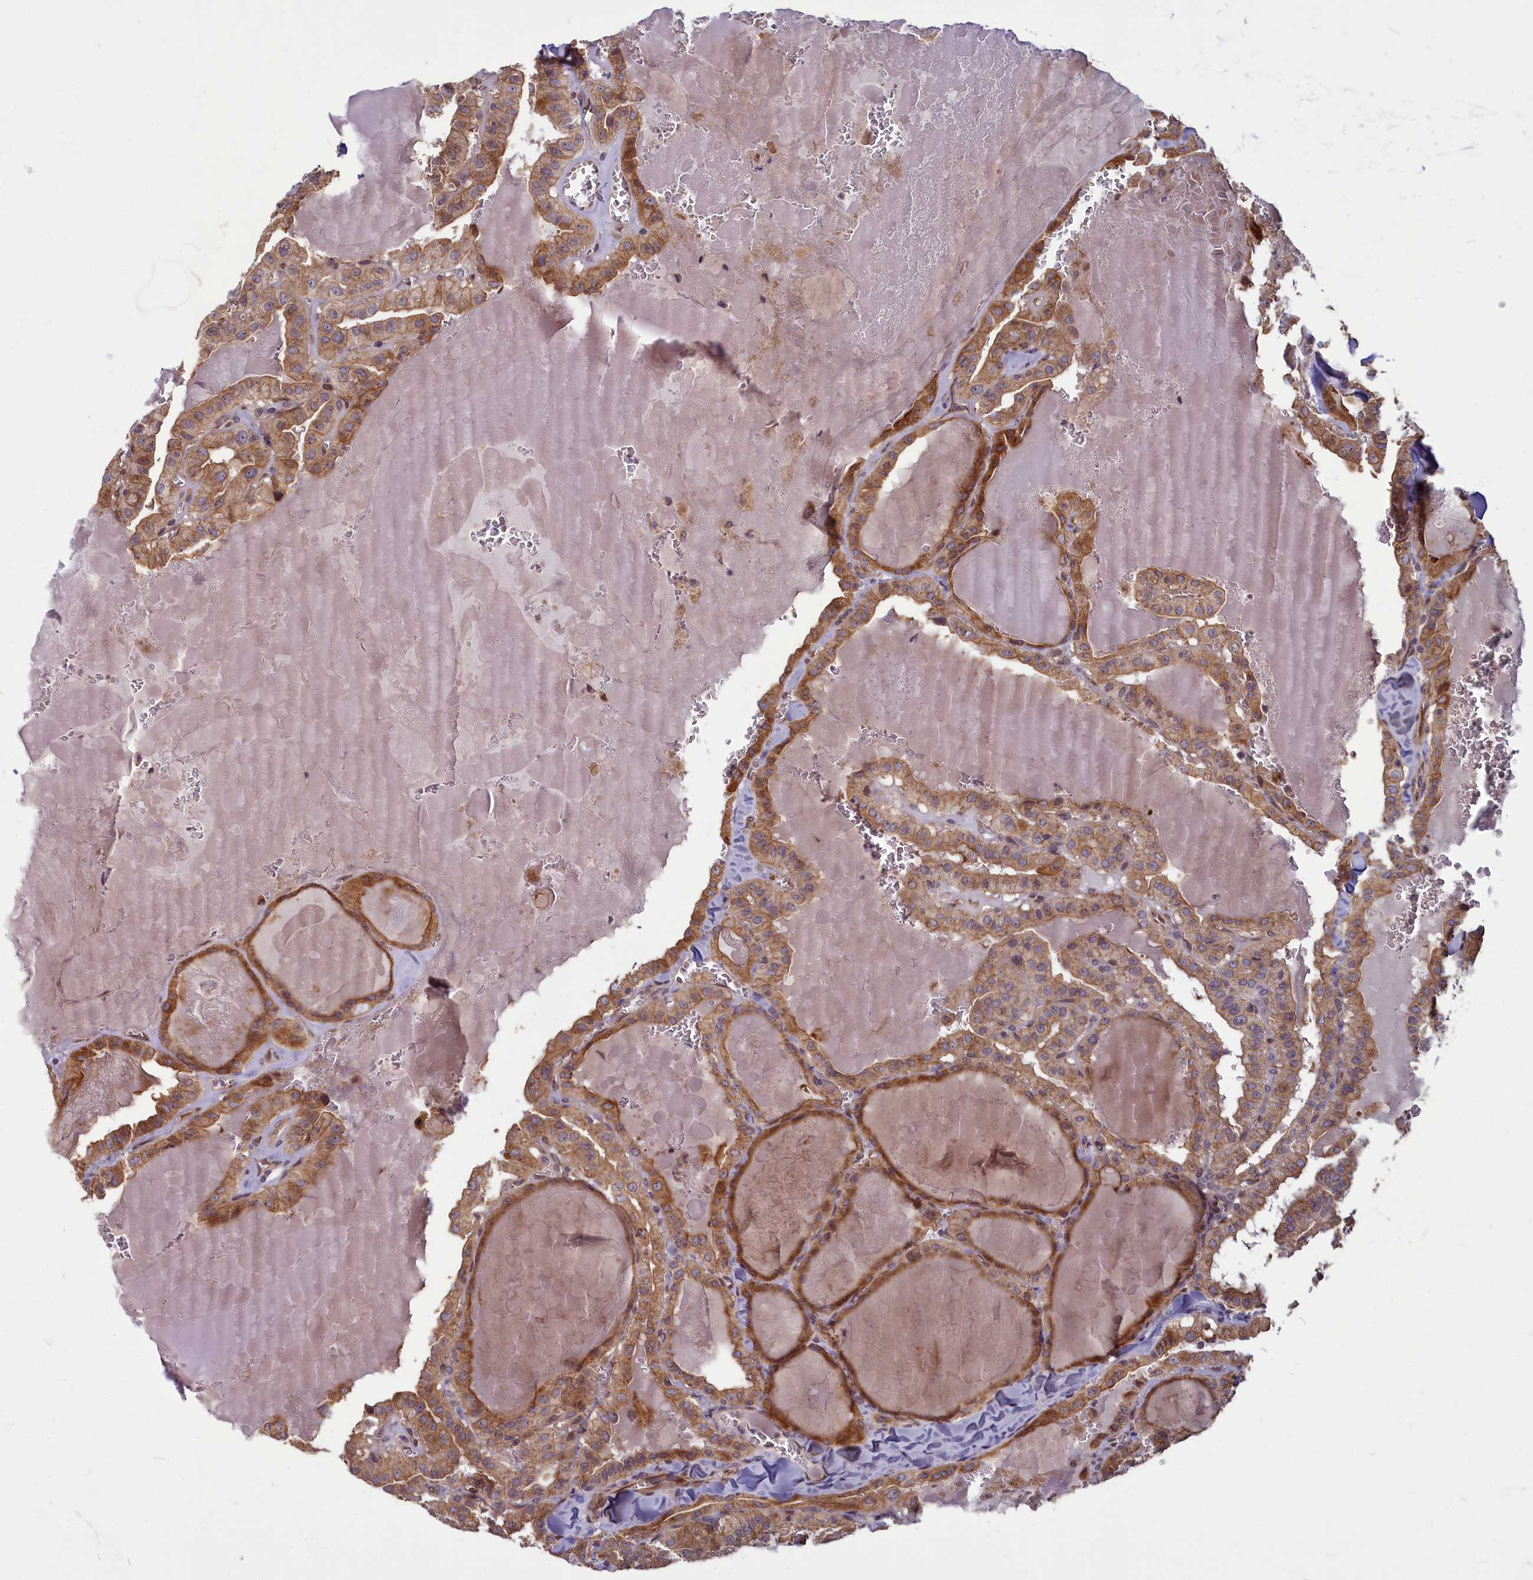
{"staining": {"intensity": "moderate", "quantity": ">75%", "location": "cytoplasmic/membranous"}, "tissue": "thyroid cancer", "cell_type": "Tumor cells", "image_type": "cancer", "snomed": [{"axis": "morphology", "description": "Papillary adenocarcinoma, NOS"}, {"axis": "topography", "description": "Thyroid gland"}], "caption": "This is a histology image of immunohistochemistry (IHC) staining of thyroid cancer (papillary adenocarcinoma), which shows moderate positivity in the cytoplasmic/membranous of tumor cells.", "gene": "MYCBP", "patient": {"sex": "male", "age": 52}}